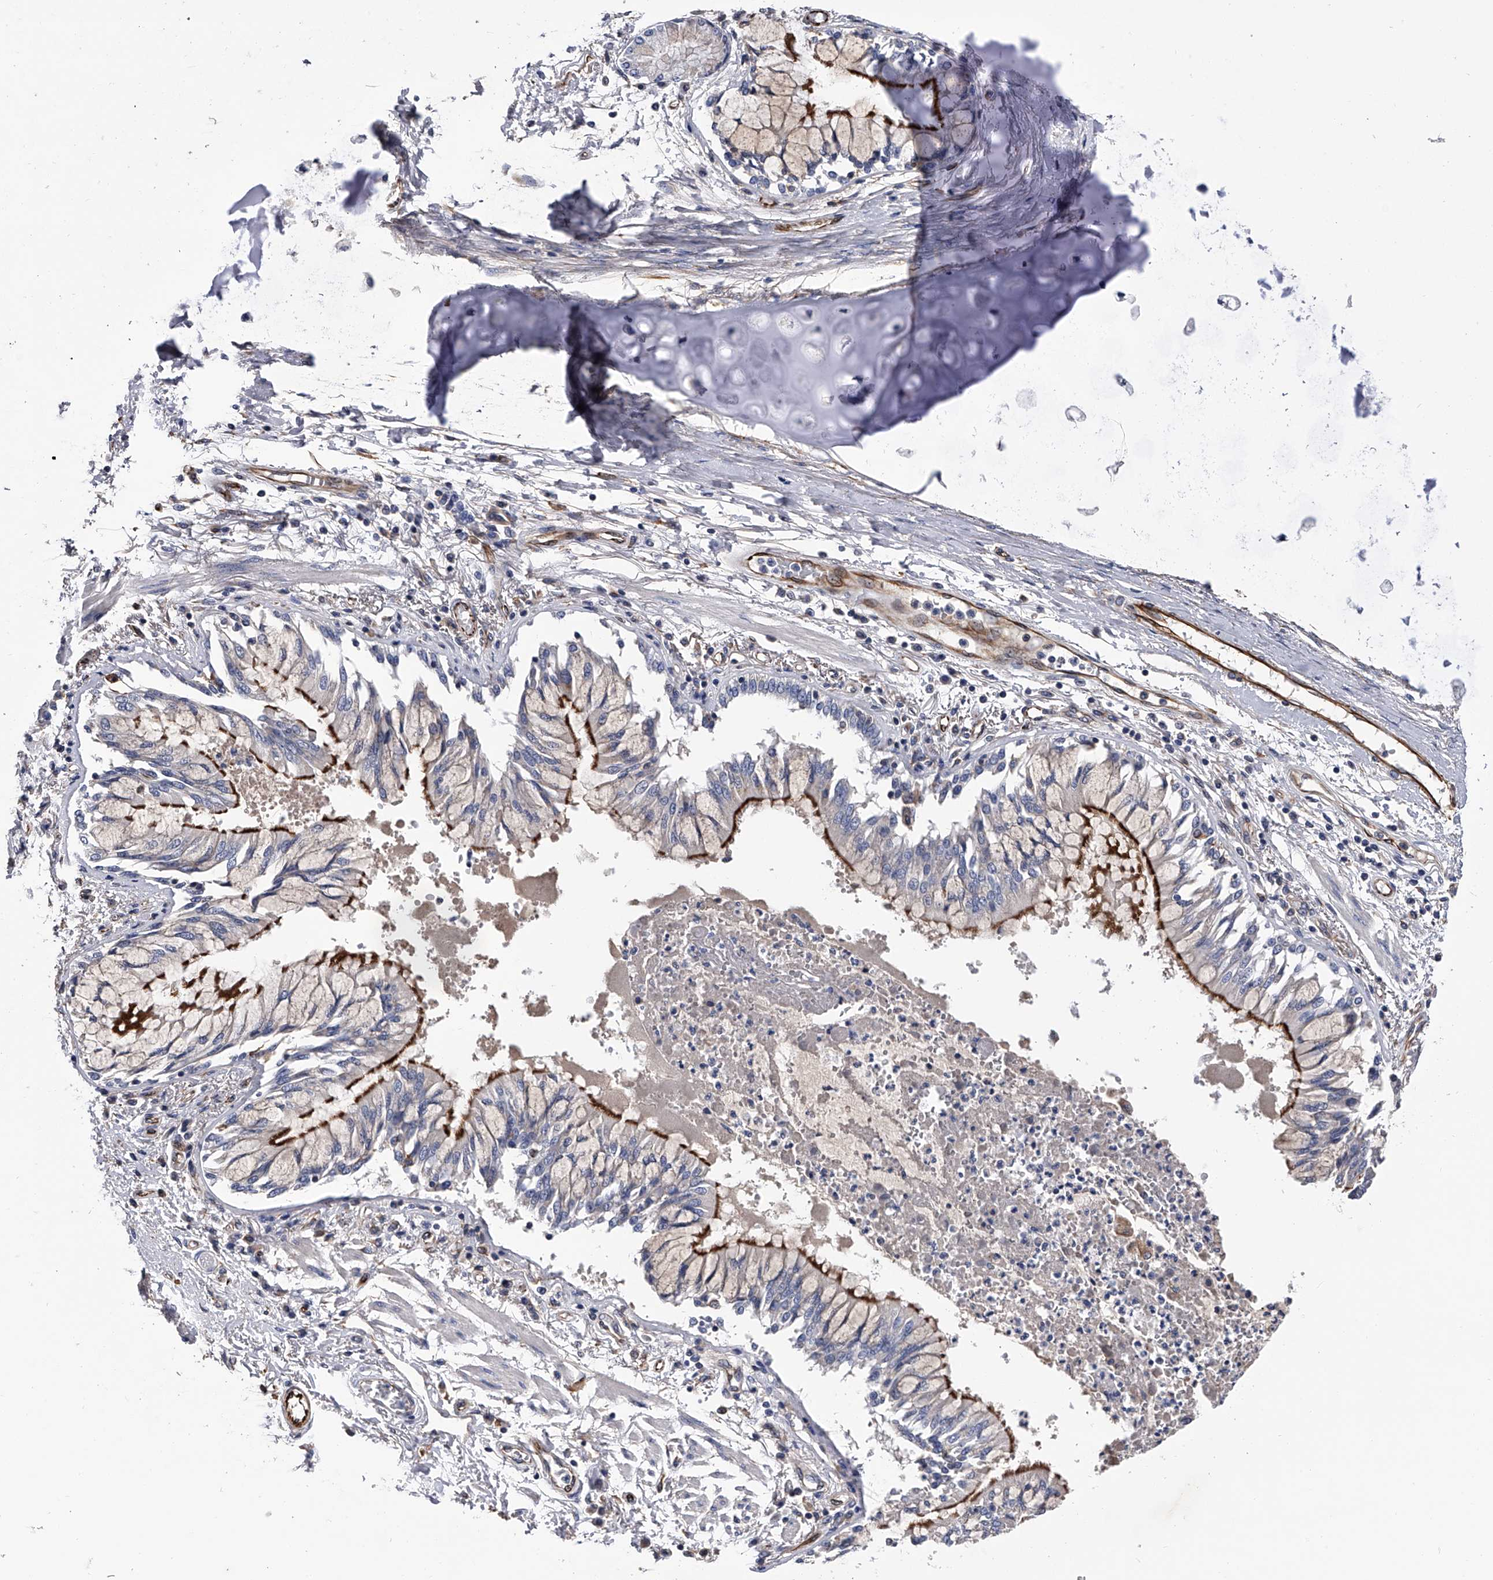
{"staining": {"intensity": "strong", "quantity": "25%-75%", "location": "cytoplasmic/membranous"}, "tissue": "bronchus", "cell_type": "Respiratory epithelial cells", "image_type": "normal", "snomed": [{"axis": "morphology", "description": "Normal tissue, NOS"}, {"axis": "topography", "description": "Cartilage tissue"}, {"axis": "topography", "description": "Bronchus"}, {"axis": "topography", "description": "Lung"}], "caption": "Protein expression analysis of unremarkable human bronchus reveals strong cytoplasmic/membranous positivity in approximately 25%-75% of respiratory epithelial cells. The staining was performed using DAB (3,3'-diaminobenzidine) to visualize the protein expression in brown, while the nuclei were stained in blue with hematoxylin (Magnification: 20x).", "gene": "EFCAB7", "patient": {"sex": "female", "age": 49}}